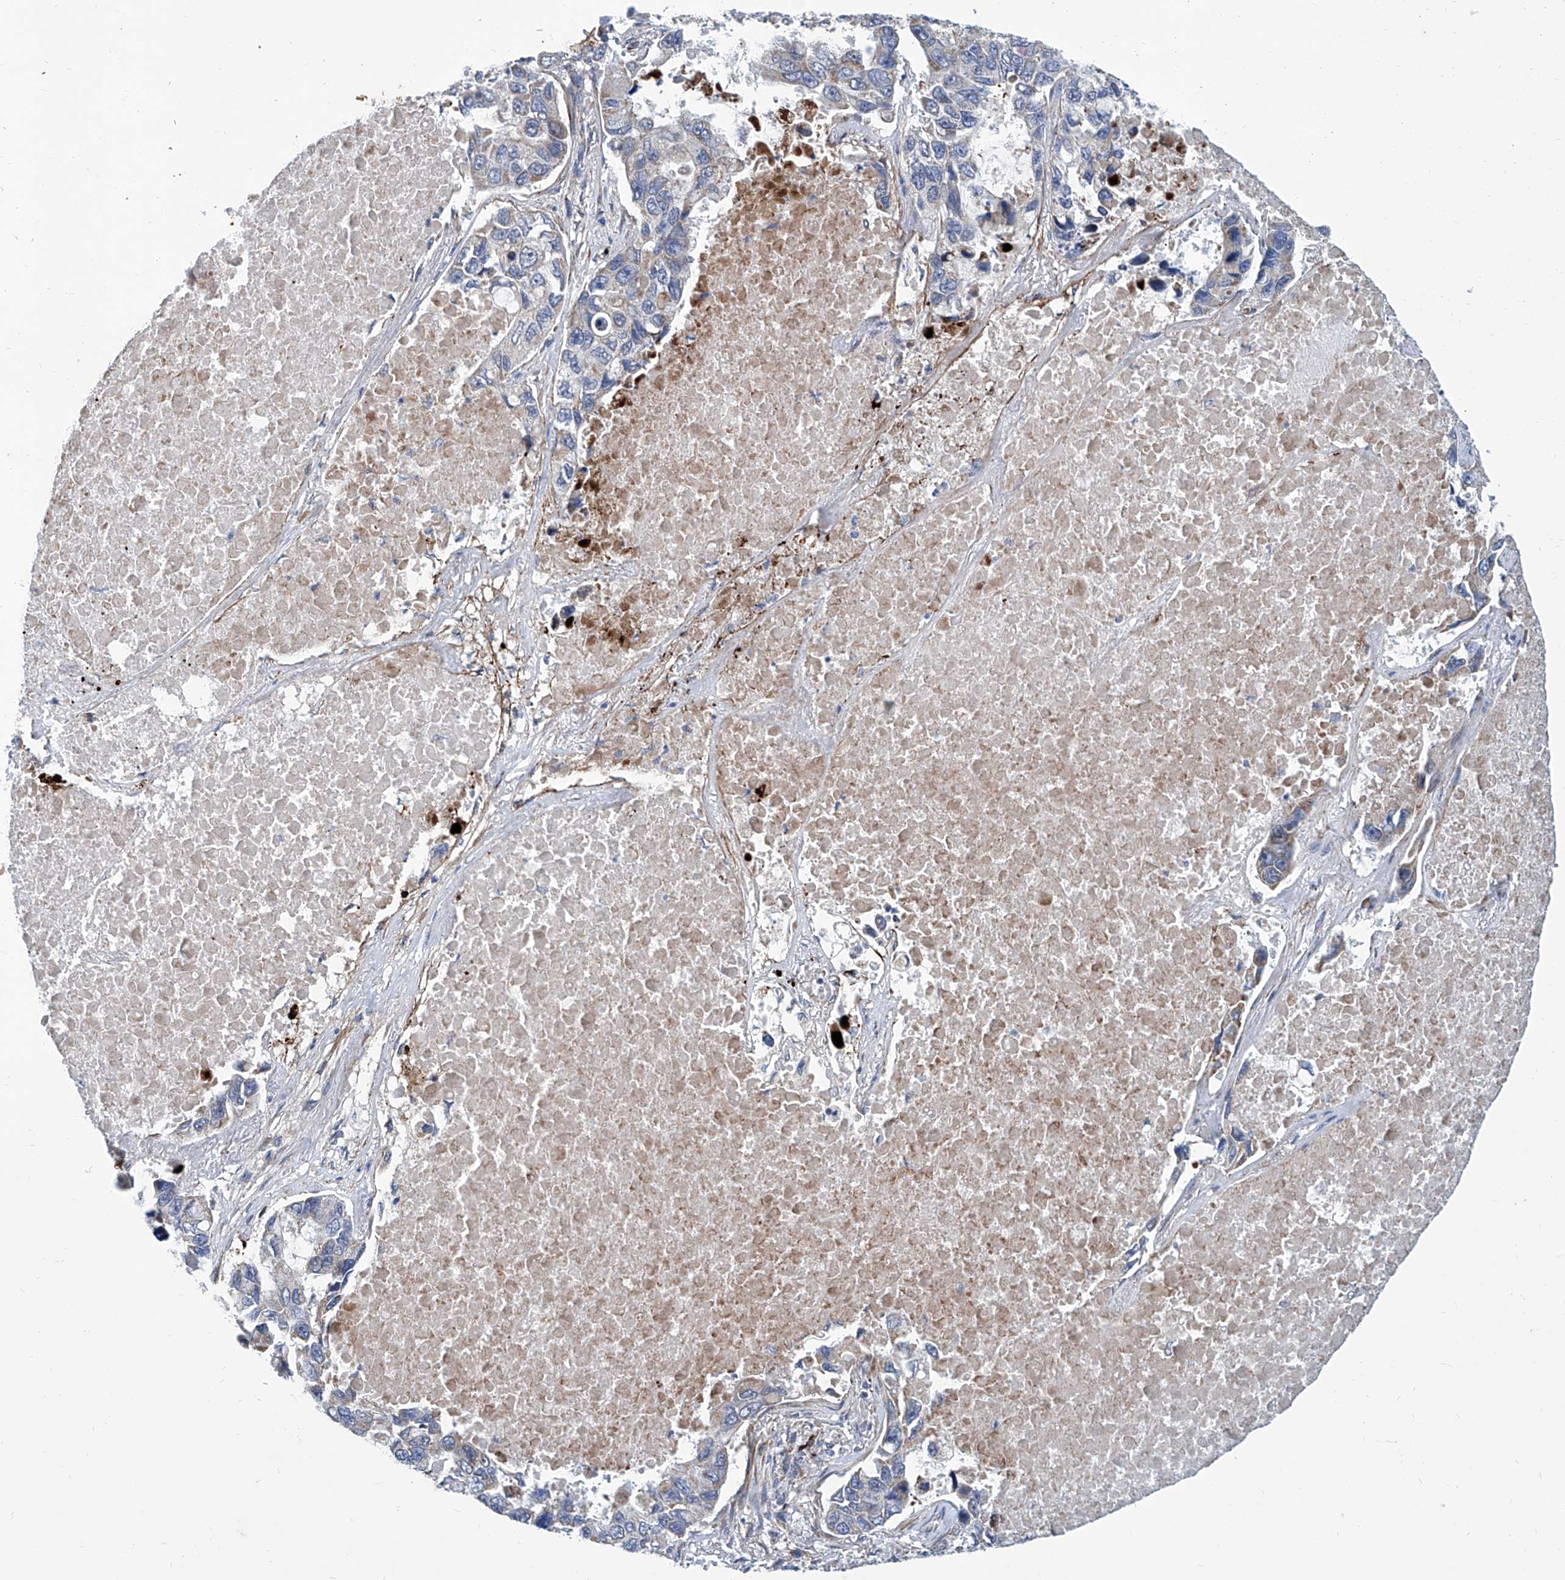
{"staining": {"intensity": "moderate", "quantity": "<25%", "location": "cytoplasmic/membranous"}, "tissue": "lung cancer", "cell_type": "Tumor cells", "image_type": "cancer", "snomed": [{"axis": "morphology", "description": "Adenocarcinoma, NOS"}, {"axis": "topography", "description": "Lung"}], "caption": "A brown stain shows moderate cytoplasmic/membranous positivity of a protein in human lung cancer tumor cells.", "gene": "USP48", "patient": {"sex": "male", "age": 64}}